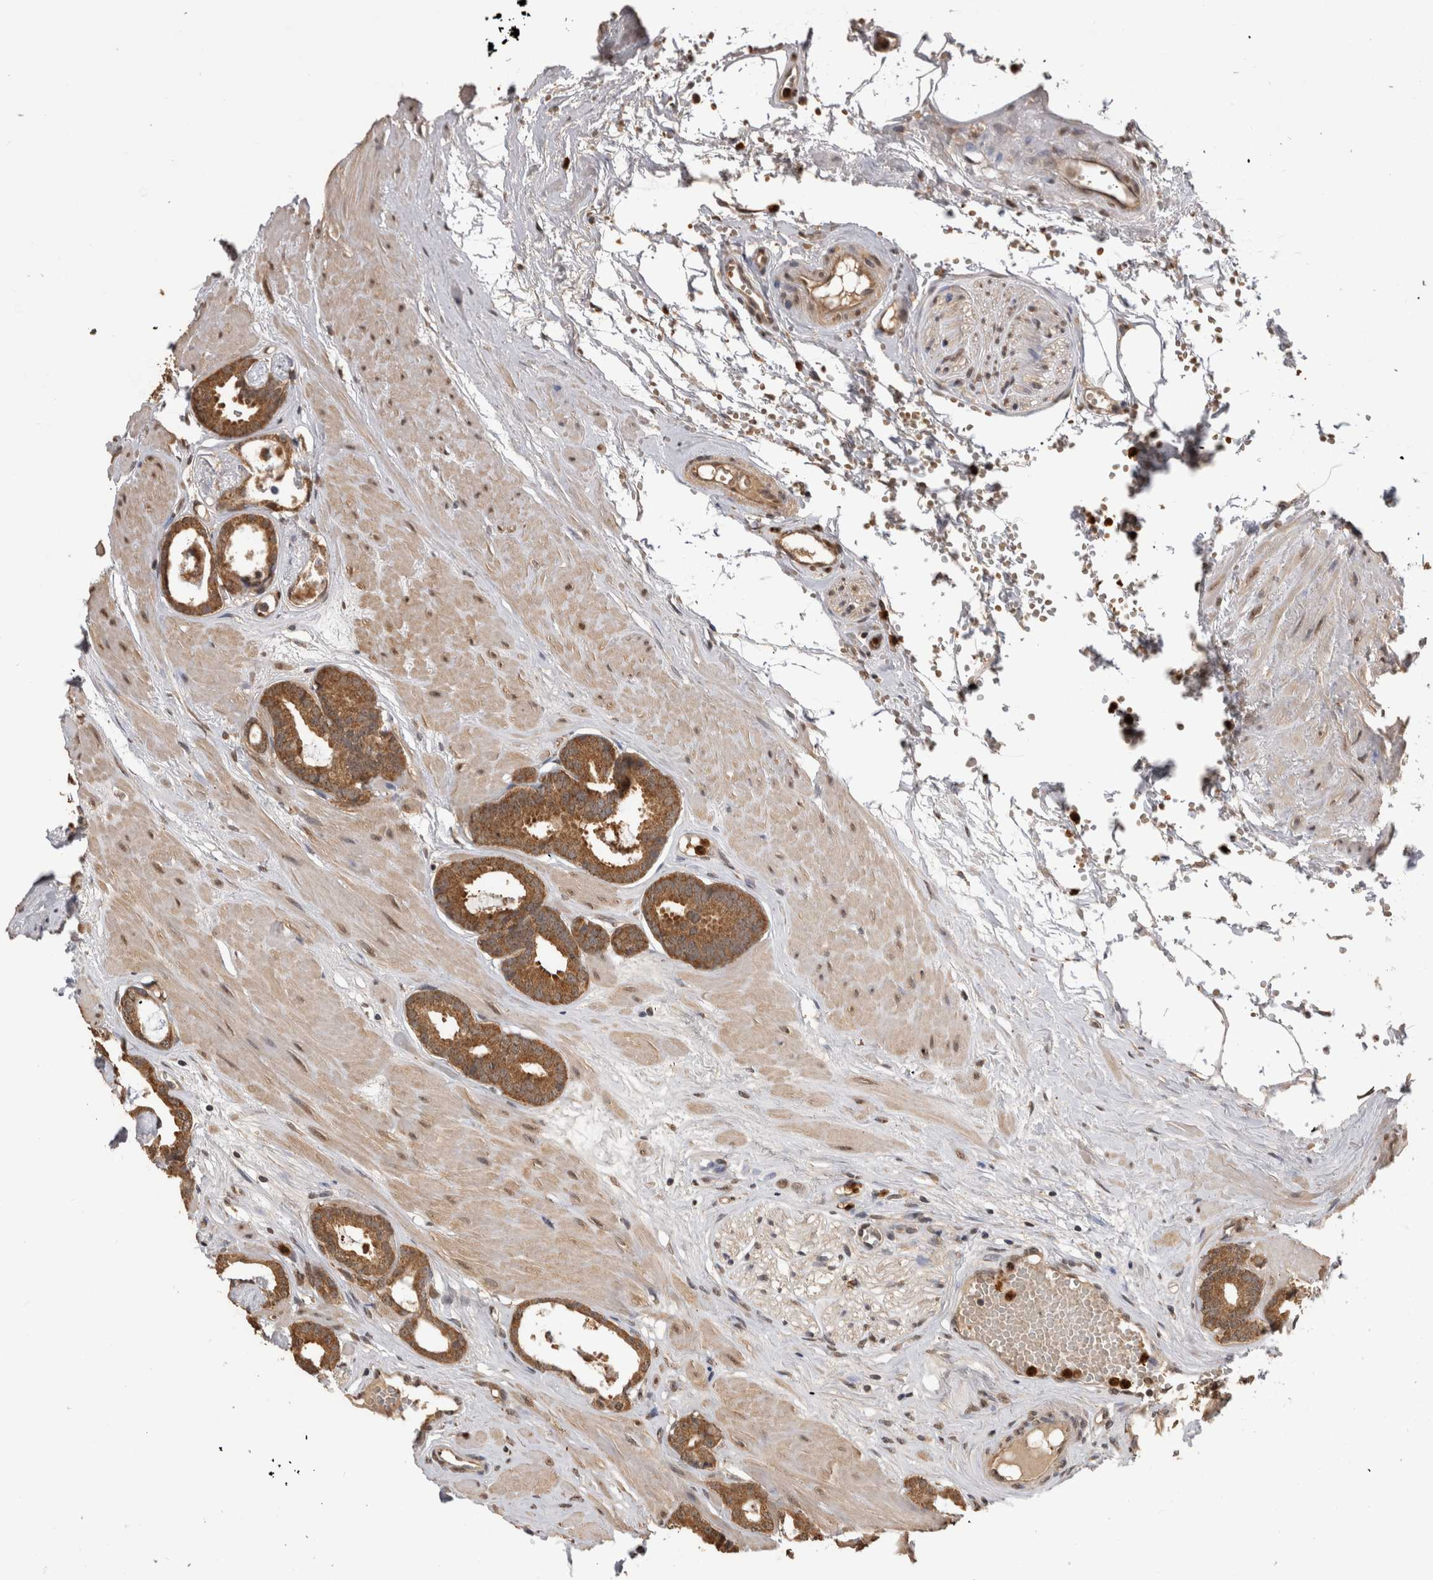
{"staining": {"intensity": "moderate", "quantity": ">75%", "location": "cytoplasmic/membranous"}, "tissue": "prostate cancer", "cell_type": "Tumor cells", "image_type": "cancer", "snomed": [{"axis": "morphology", "description": "Adenocarcinoma, Low grade"}, {"axis": "topography", "description": "Prostate"}], "caption": "Protein staining of prostate adenocarcinoma (low-grade) tissue exhibits moderate cytoplasmic/membranous staining in approximately >75% of tumor cells.", "gene": "PAK4", "patient": {"sex": "male", "age": 53}}